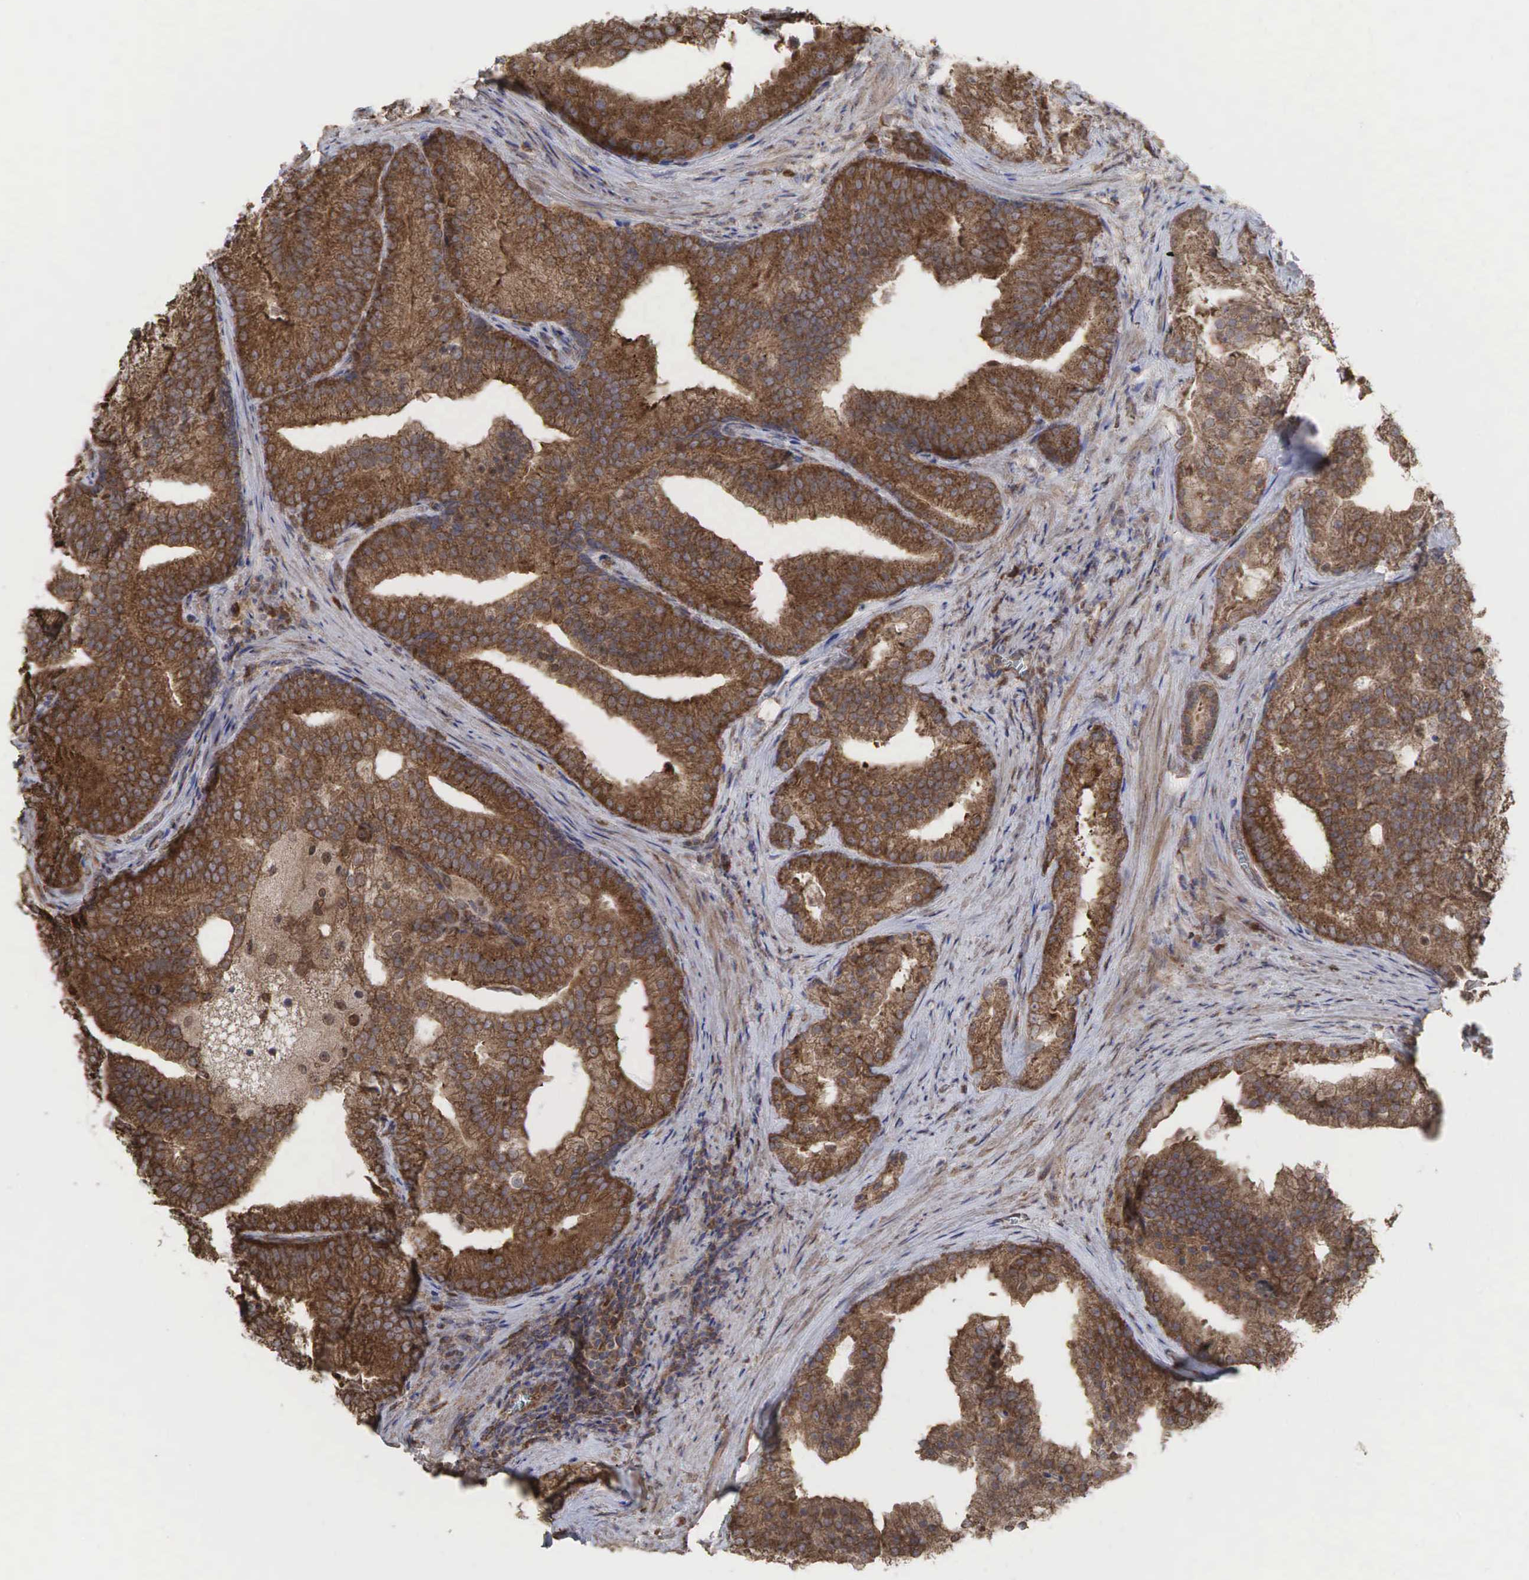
{"staining": {"intensity": "moderate", "quantity": ">75%", "location": "cytoplasmic/membranous"}, "tissue": "prostate cancer", "cell_type": "Tumor cells", "image_type": "cancer", "snomed": [{"axis": "morphology", "description": "Adenocarcinoma, Low grade"}, {"axis": "topography", "description": "Prostate"}], "caption": "DAB immunohistochemical staining of human prostate adenocarcinoma (low-grade) exhibits moderate cytoplasmic/membranous protein expression in approximately >75% of tumor cells.", "gene": "PABPC5", "patient": {"sex": "male", "age": 71}}